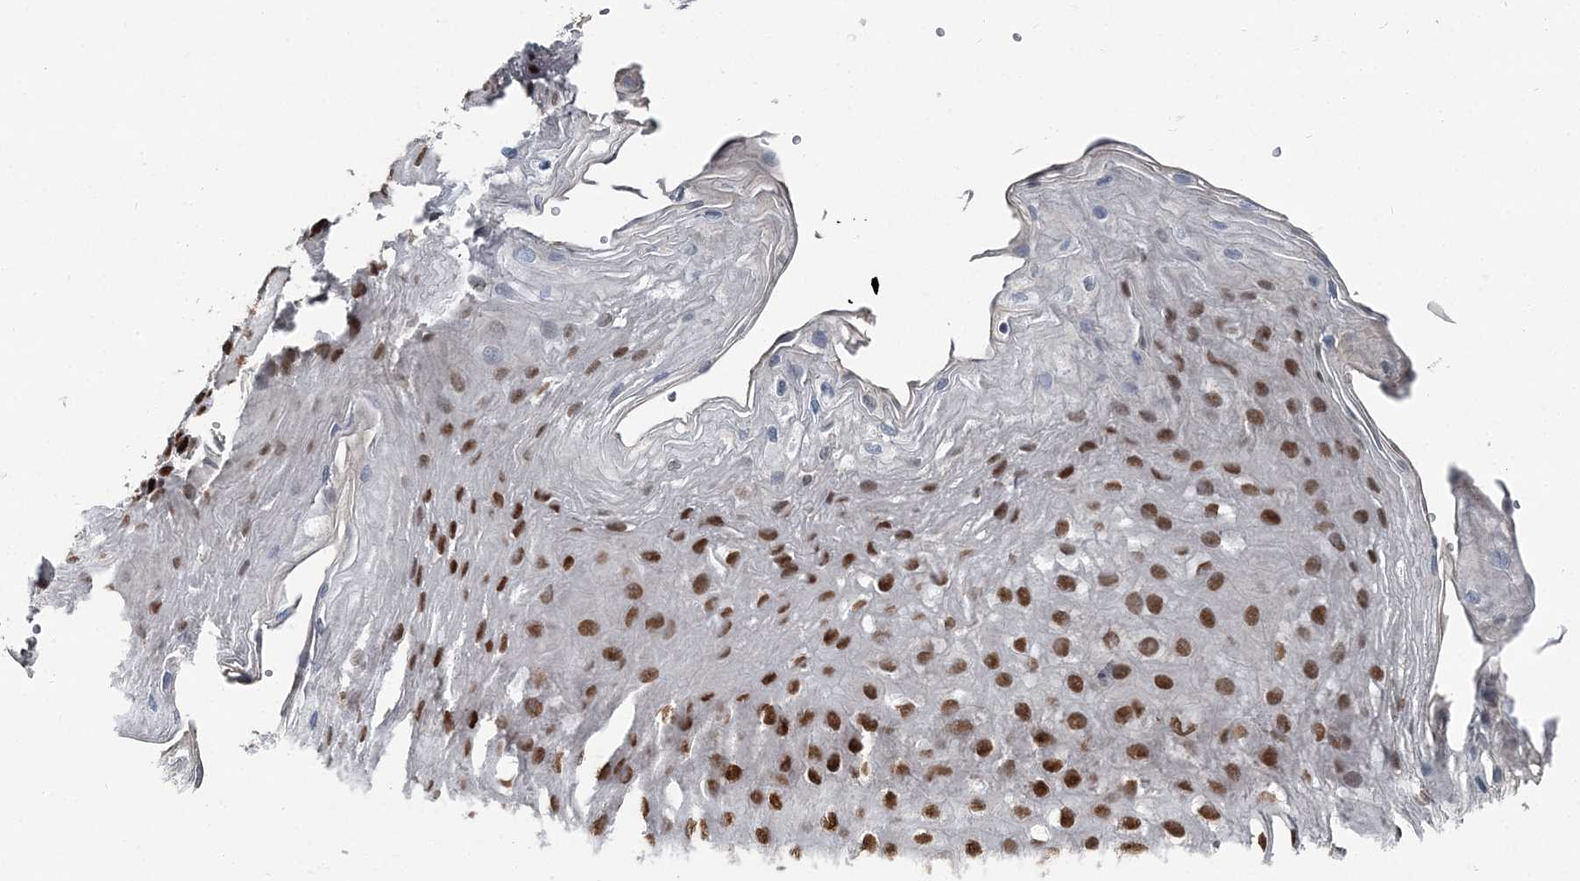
{"staining": {"intensity": "strong", "quantity": "25%-75%", "location": "nuclear"}, "tissue": "esophagus", "cell_type": "Squamous epithelial cells", "image_type": "normal", "snomed": [{"axis": "morphology", "description": "Normal tissue, NOS"}, {"axis": "topography", "description": "Esophagus"}], "caption": "Benign esophagus shows strong nuclear expression in approximately 25%-75% of squamous epithelial cells, visualized by immunohistochemistry.", "gene": "HAT1", "patient": {"sex": "female", "age": 66}}